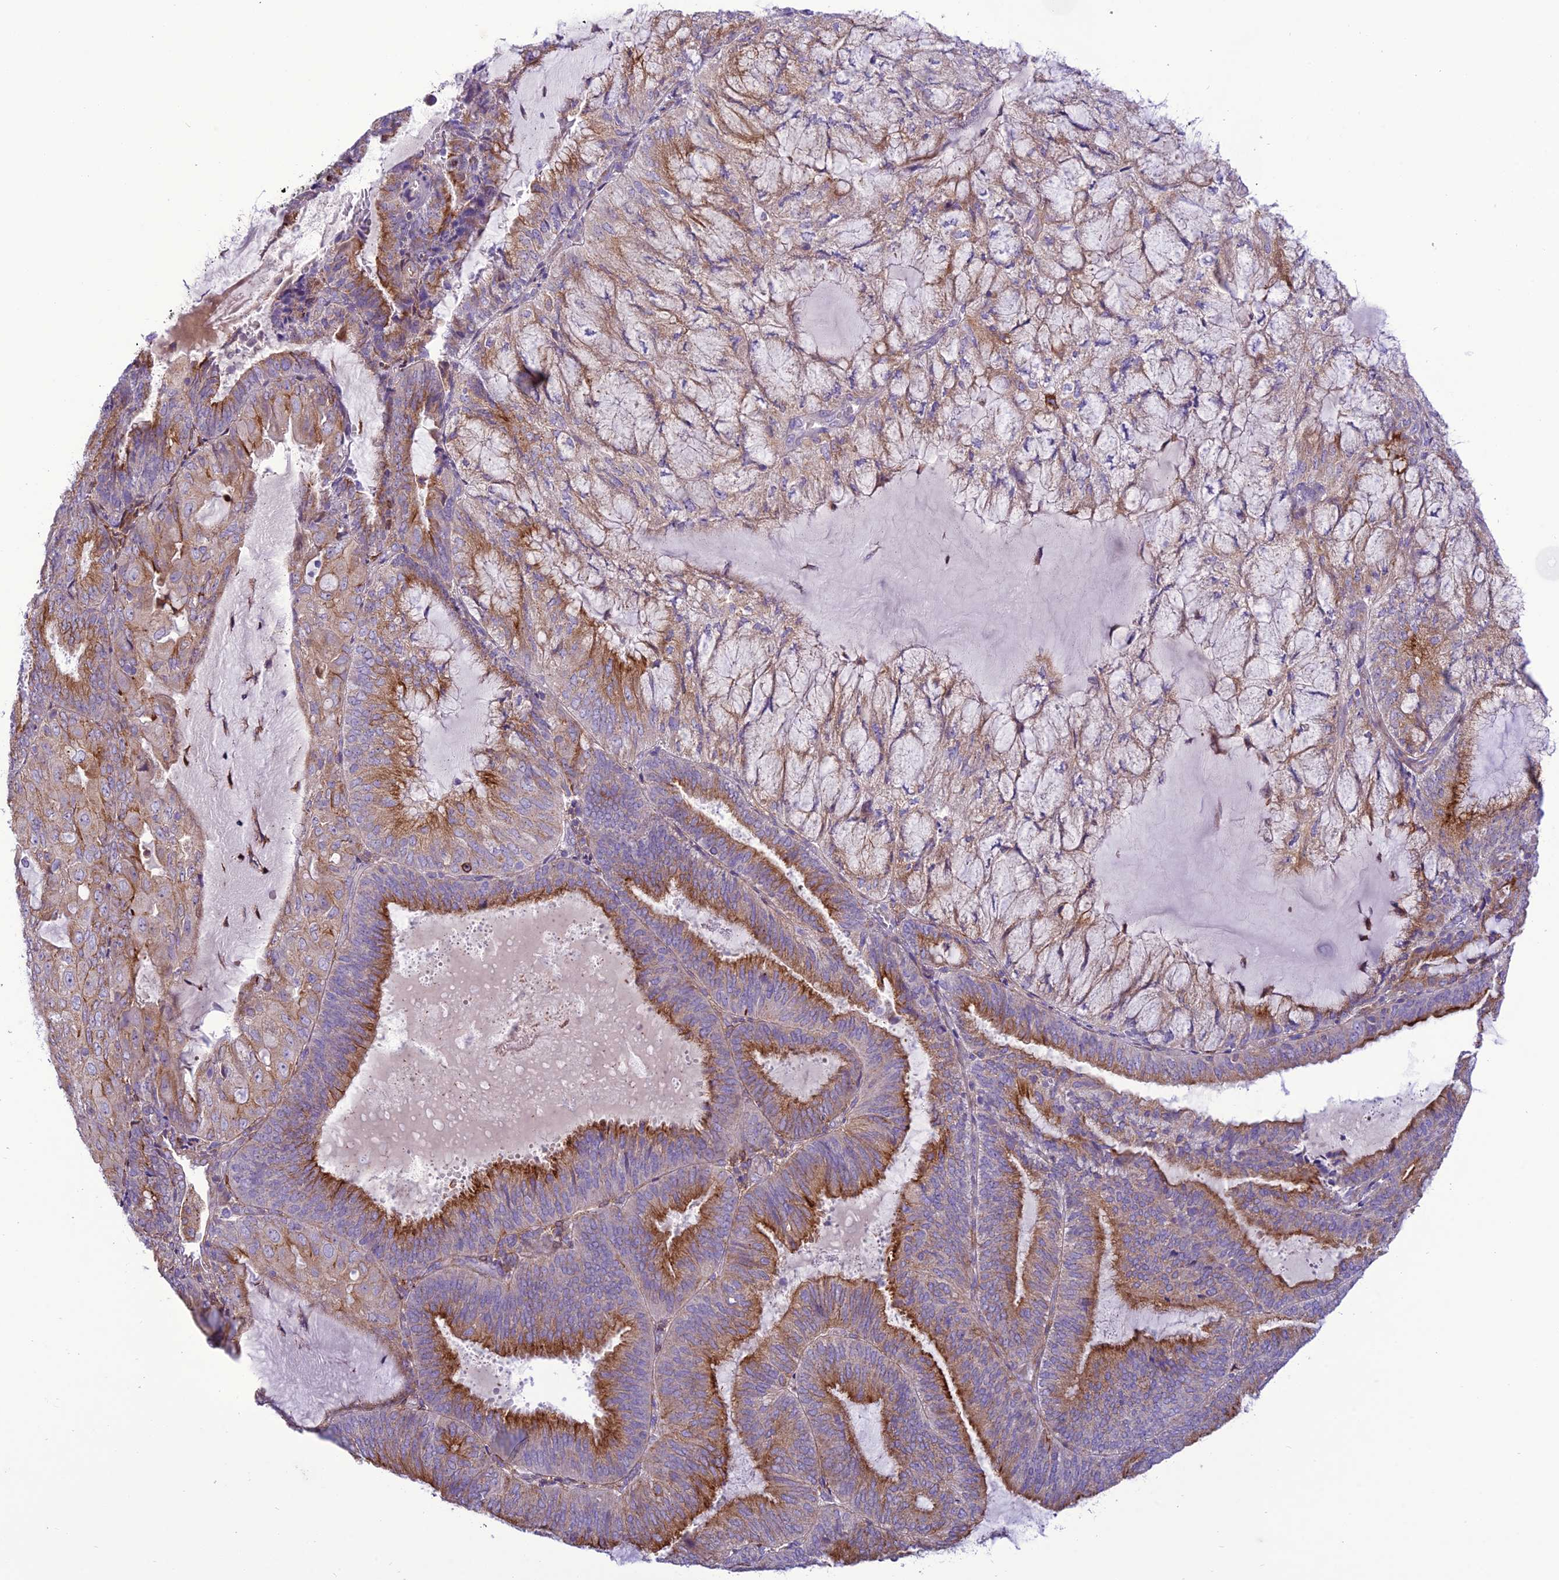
{"staining": {"intensity": "moderate", "quantity": "25%-75%", "location": "cytoplasmic/membranous"}, "tissue": "endometrial cancer", "cell_type": "Tumor cells", "image_type": "cancer", "snomed": [{"axis": "morphology", "description": "Adenocarcinoma, NOS"}, {"axis": "topography", "description": "Endometrium"}], "caption": "An IHC photomicrograph of neoplastic tissue is shown. Protein staining in brown highlights moderate cytoplasmic/membranous positivity in endometrial cancer (adenocarcinoma) within tumor cells.", "gene": "JMY", "patient": {"sex": "female", "age": 81}}